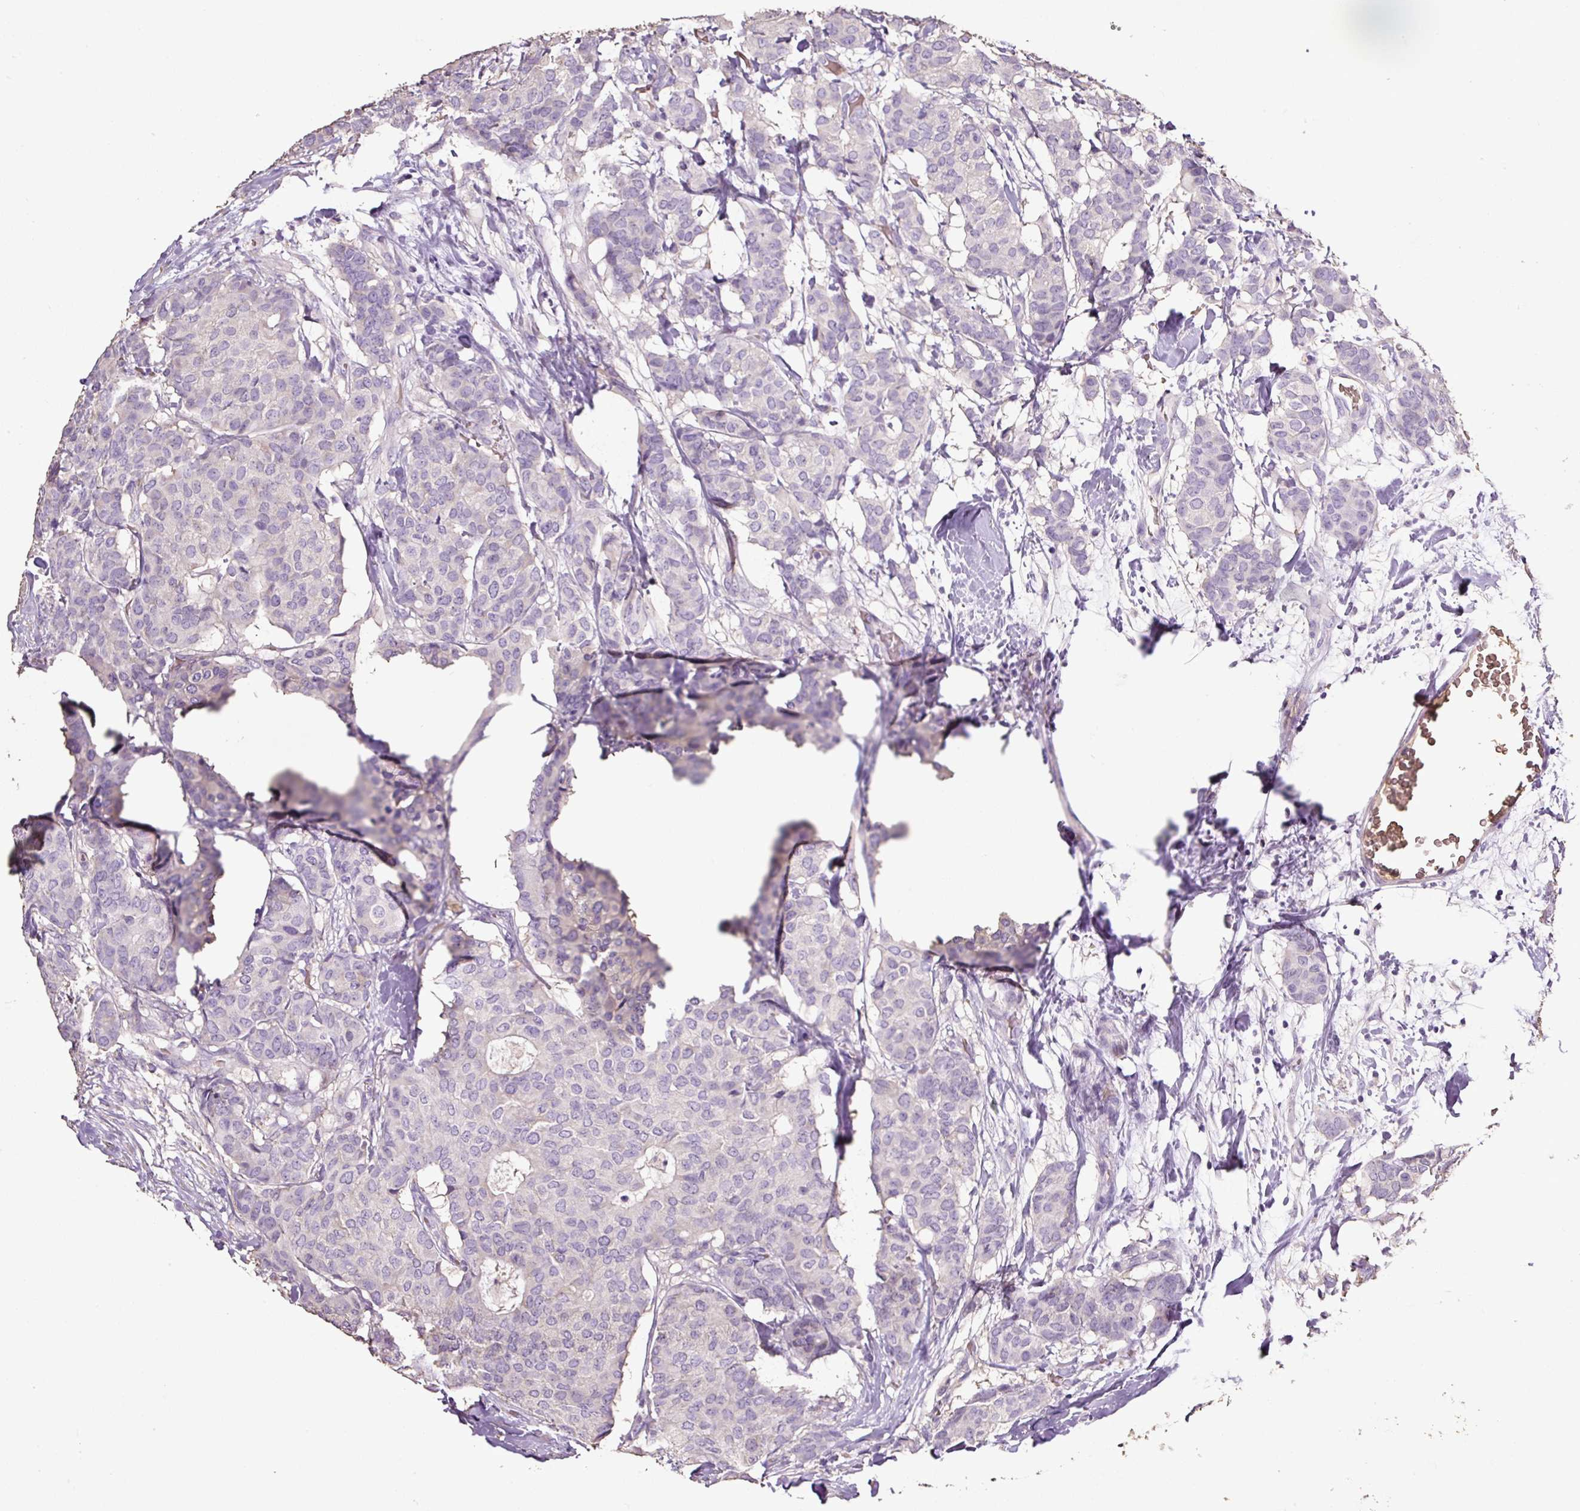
{"staining": {"intensity": "negative", "quantity": "none", "location": "none"}, "tissue": "breast cancer", "cell_type": "Tumor cells", "image_type": "cancer", "snomed": [{"axis": "morphology", "description": "Duct carcinoma"}, {"axis": "topography", "description": "Breast"}], "caption": "Protein analysis of breast cancer exhibits no significant expression in tumor cells. Brightfield microscopy of immunohistochemistry stained with DAB (brown) and hematoxylin (blue), captured at high magnification.", "gene": "SP8", "patient": {"sex": "female", "age": 75}}